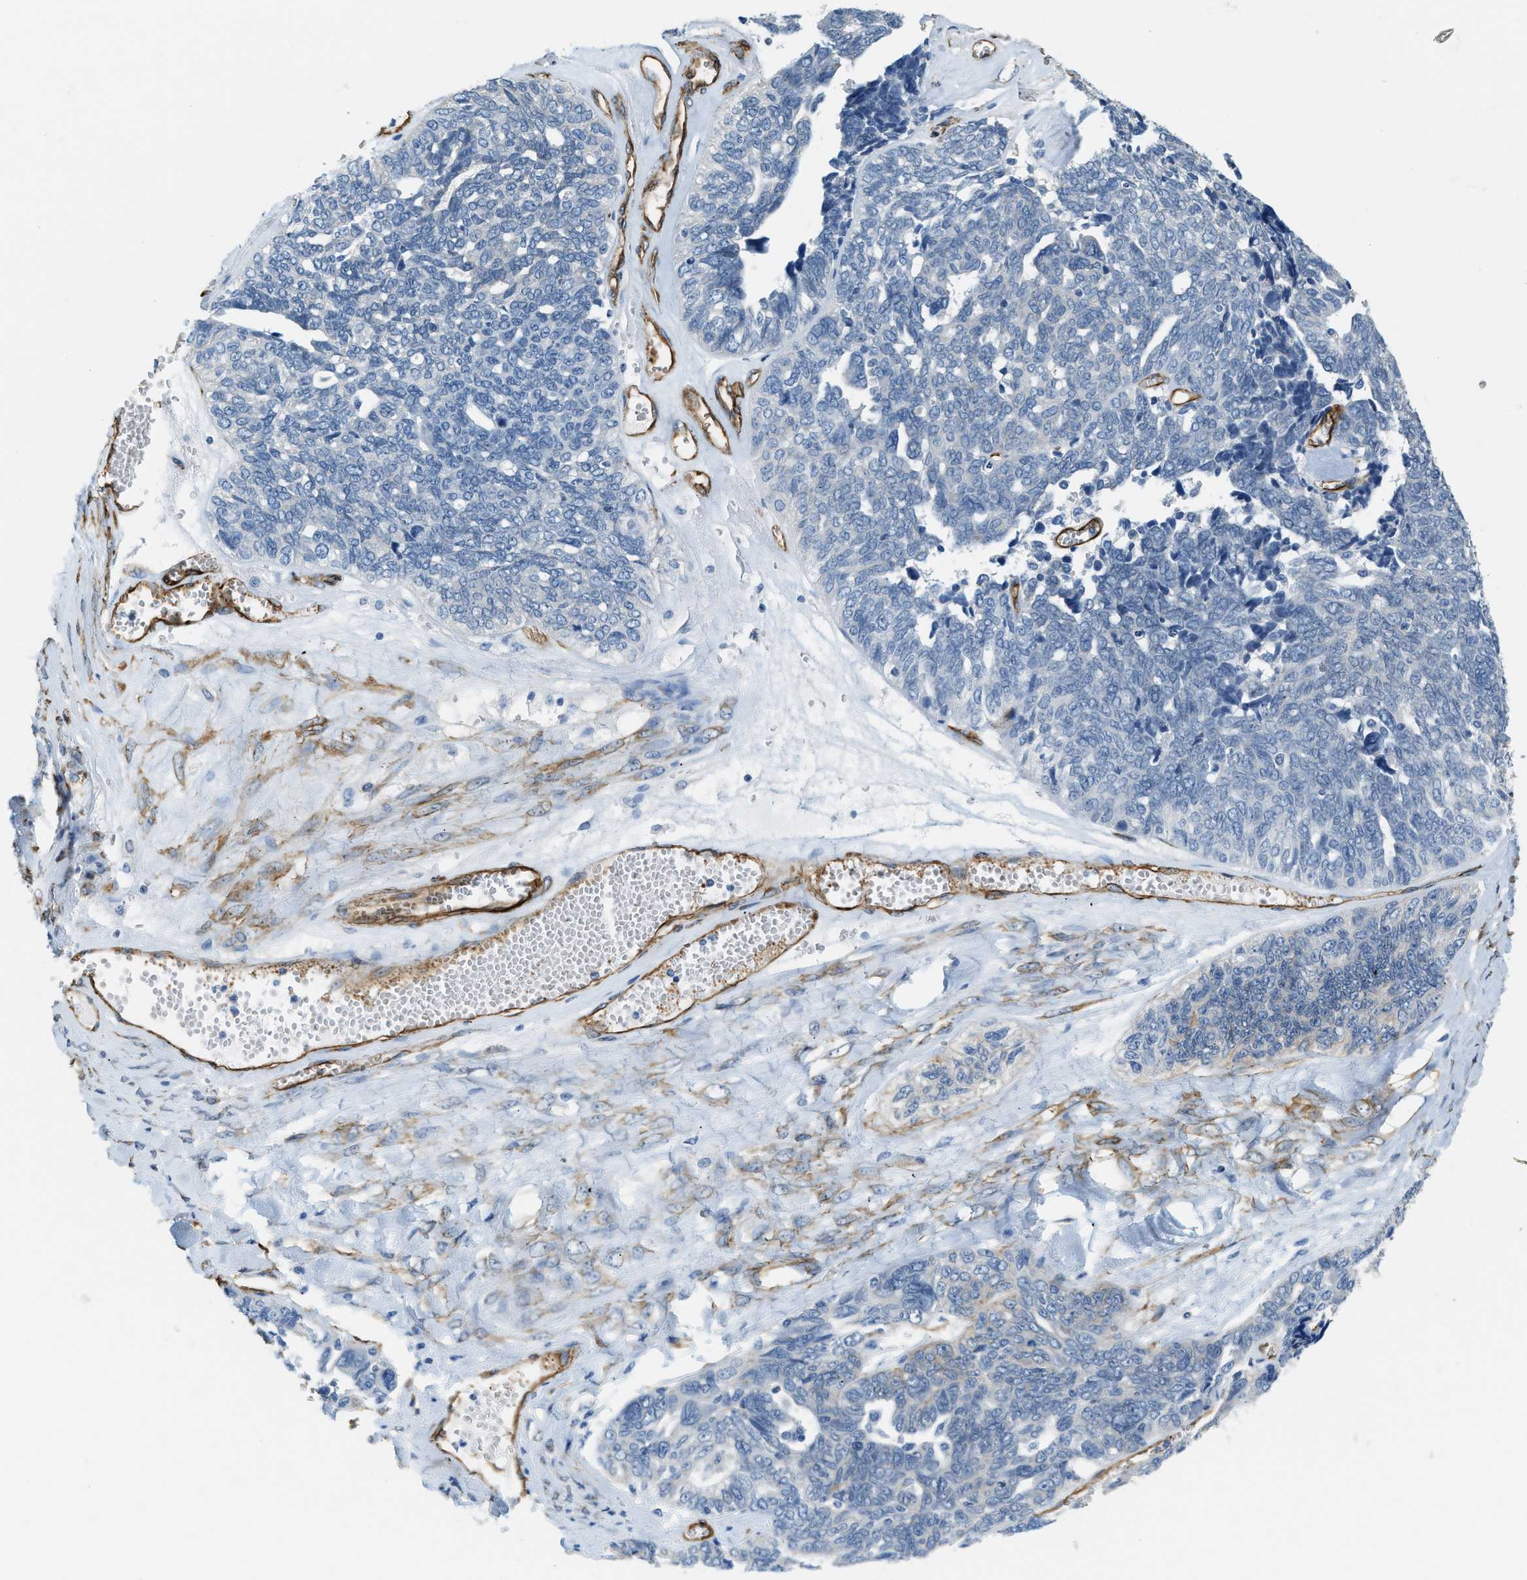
{"staining": {"intensity": "negative", "quantity": "none", "location": "none"}, "tissue": "ovarian cancer", "cell_type": "Tumor cells", "image_type": "cancer", "snomed": [{"axis": "morphology", "description": "Cystadenocarcinoma, serous, NOS"}, {"axis": "topography", "description": "Ovary"}], "caption": "Human ovarian cancer (serous cystadenocarcinoma) stained for a protein using IHC displays no staining in tumor cells.", "gene": "TMEM43", "patient": {"sex": "female", "age": 79}}